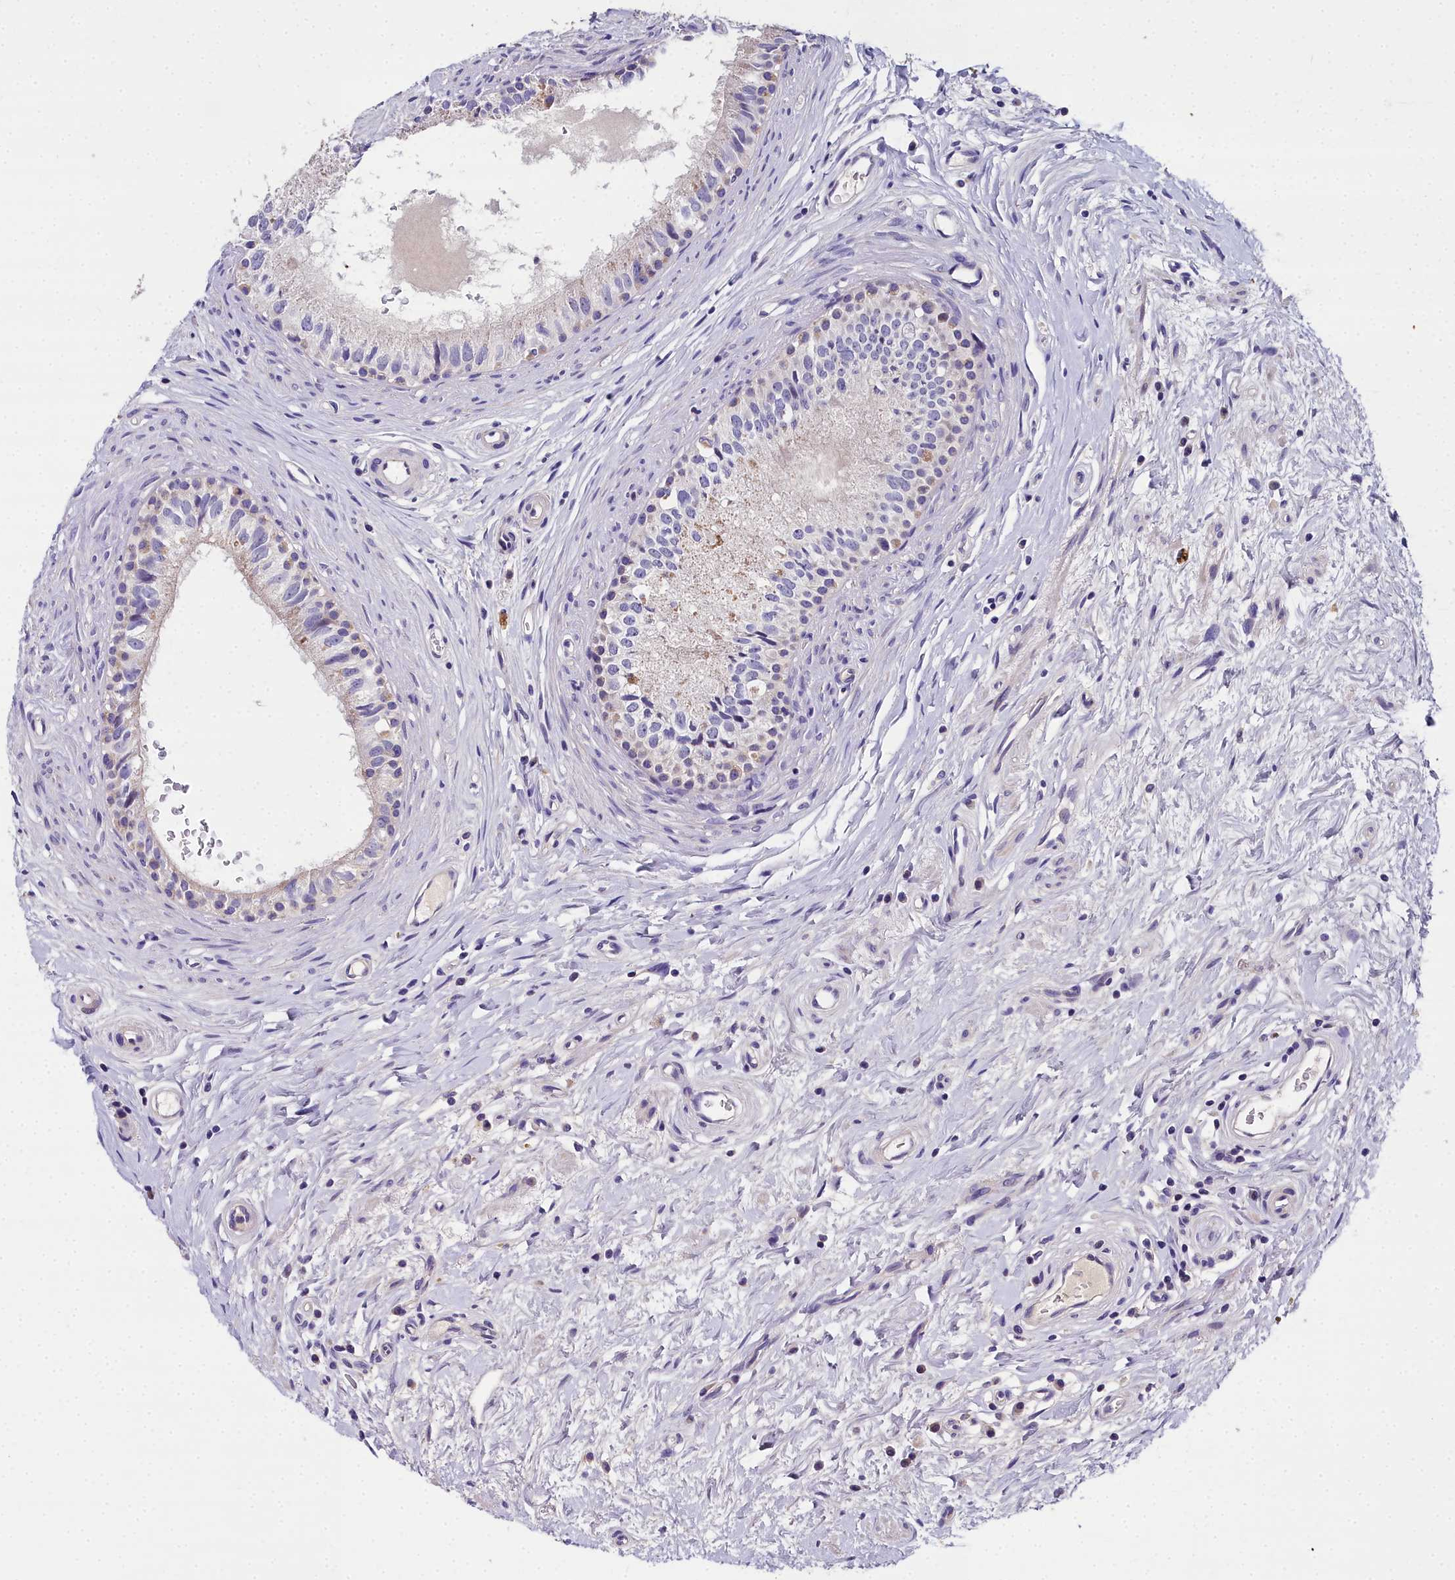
{"staining": {"intensity": "moderate", "quantity": "<25%", "location": "cytoplasmic/membranous"}, "tissue": "epididymis", "cell_type": "Glandular cells", "image_type": "normal", "snomed": [{"axis": "morphology", "description": "Normal tissue, NOS"}, {"axis": "topography", "description": "Epididymis"}], "caption": "Unremarkable epididymis was stained to show a protein in brown. There is low levels of moderate cytoplasmic/membranous expression in approximately <25% of glandular cells.", "gene": "NT5M", "patient": {"sex": "male", "age": 80}}